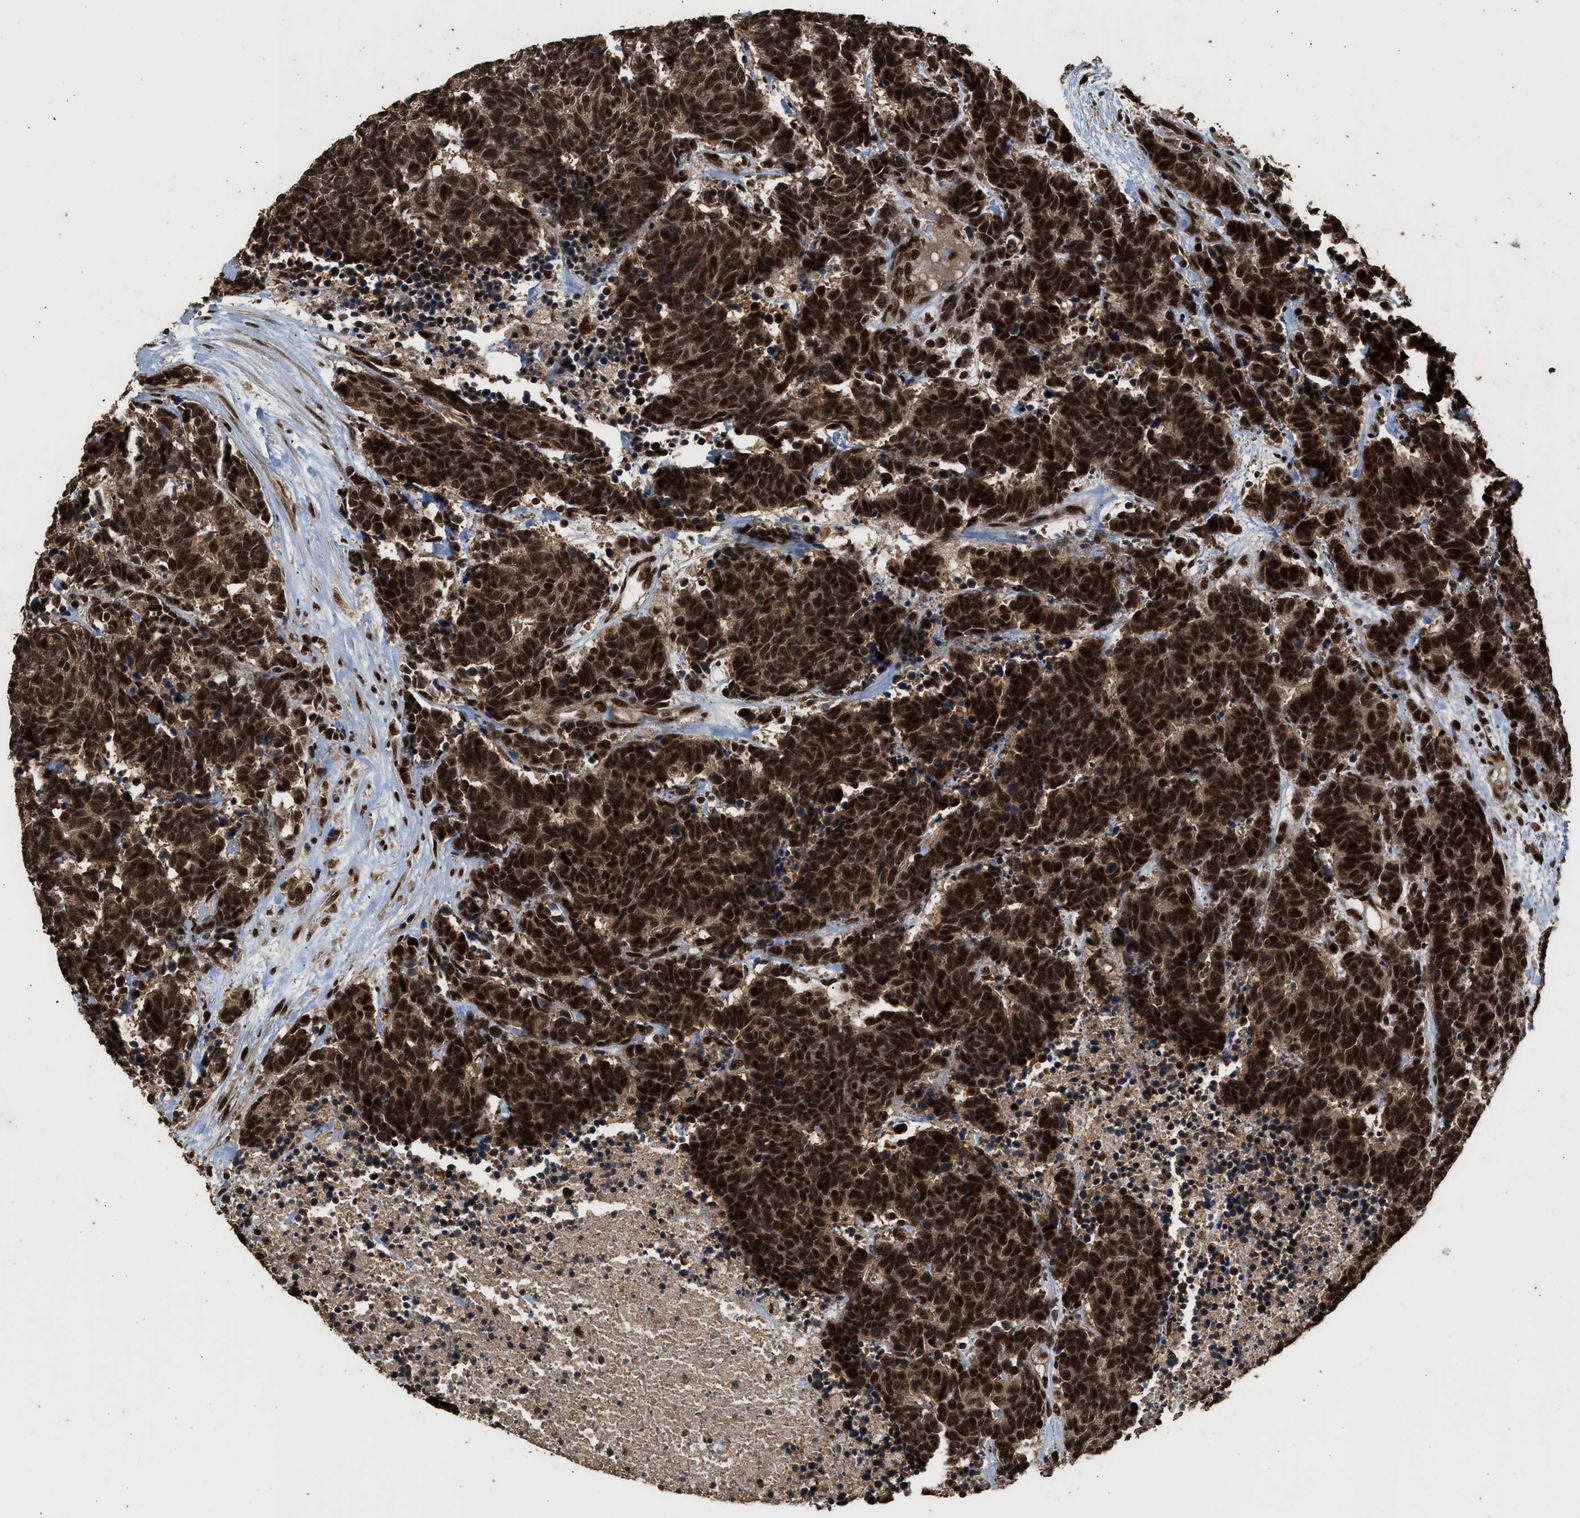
{"staining": {"intensity": "strong", "quantity": ">75%", "location": "cytoplasmic/membranous,nuclear"}, "tissue": "carcinoid", "cell_type": "Tumor cells", "image_type": "cancer", "snomed": [{"axis": "morphology", "description": "Carcinoma, NOS"}, {"axis": "morphology", "description": "Carcinoid, malignant, NOS"}, {"axis": "topography", "description": "Urinary bladder"}], "caption": "This histopathology image displays carcinoid stained with IHC to label a protein in brown. The cytoplasmic/membranous and nuclear of tumor cells show strong positivity for the protein. Nuclei are counter-stained blue.", "gene": "PPP4R3B", "patient": {"sex": "male", "age": 57}}